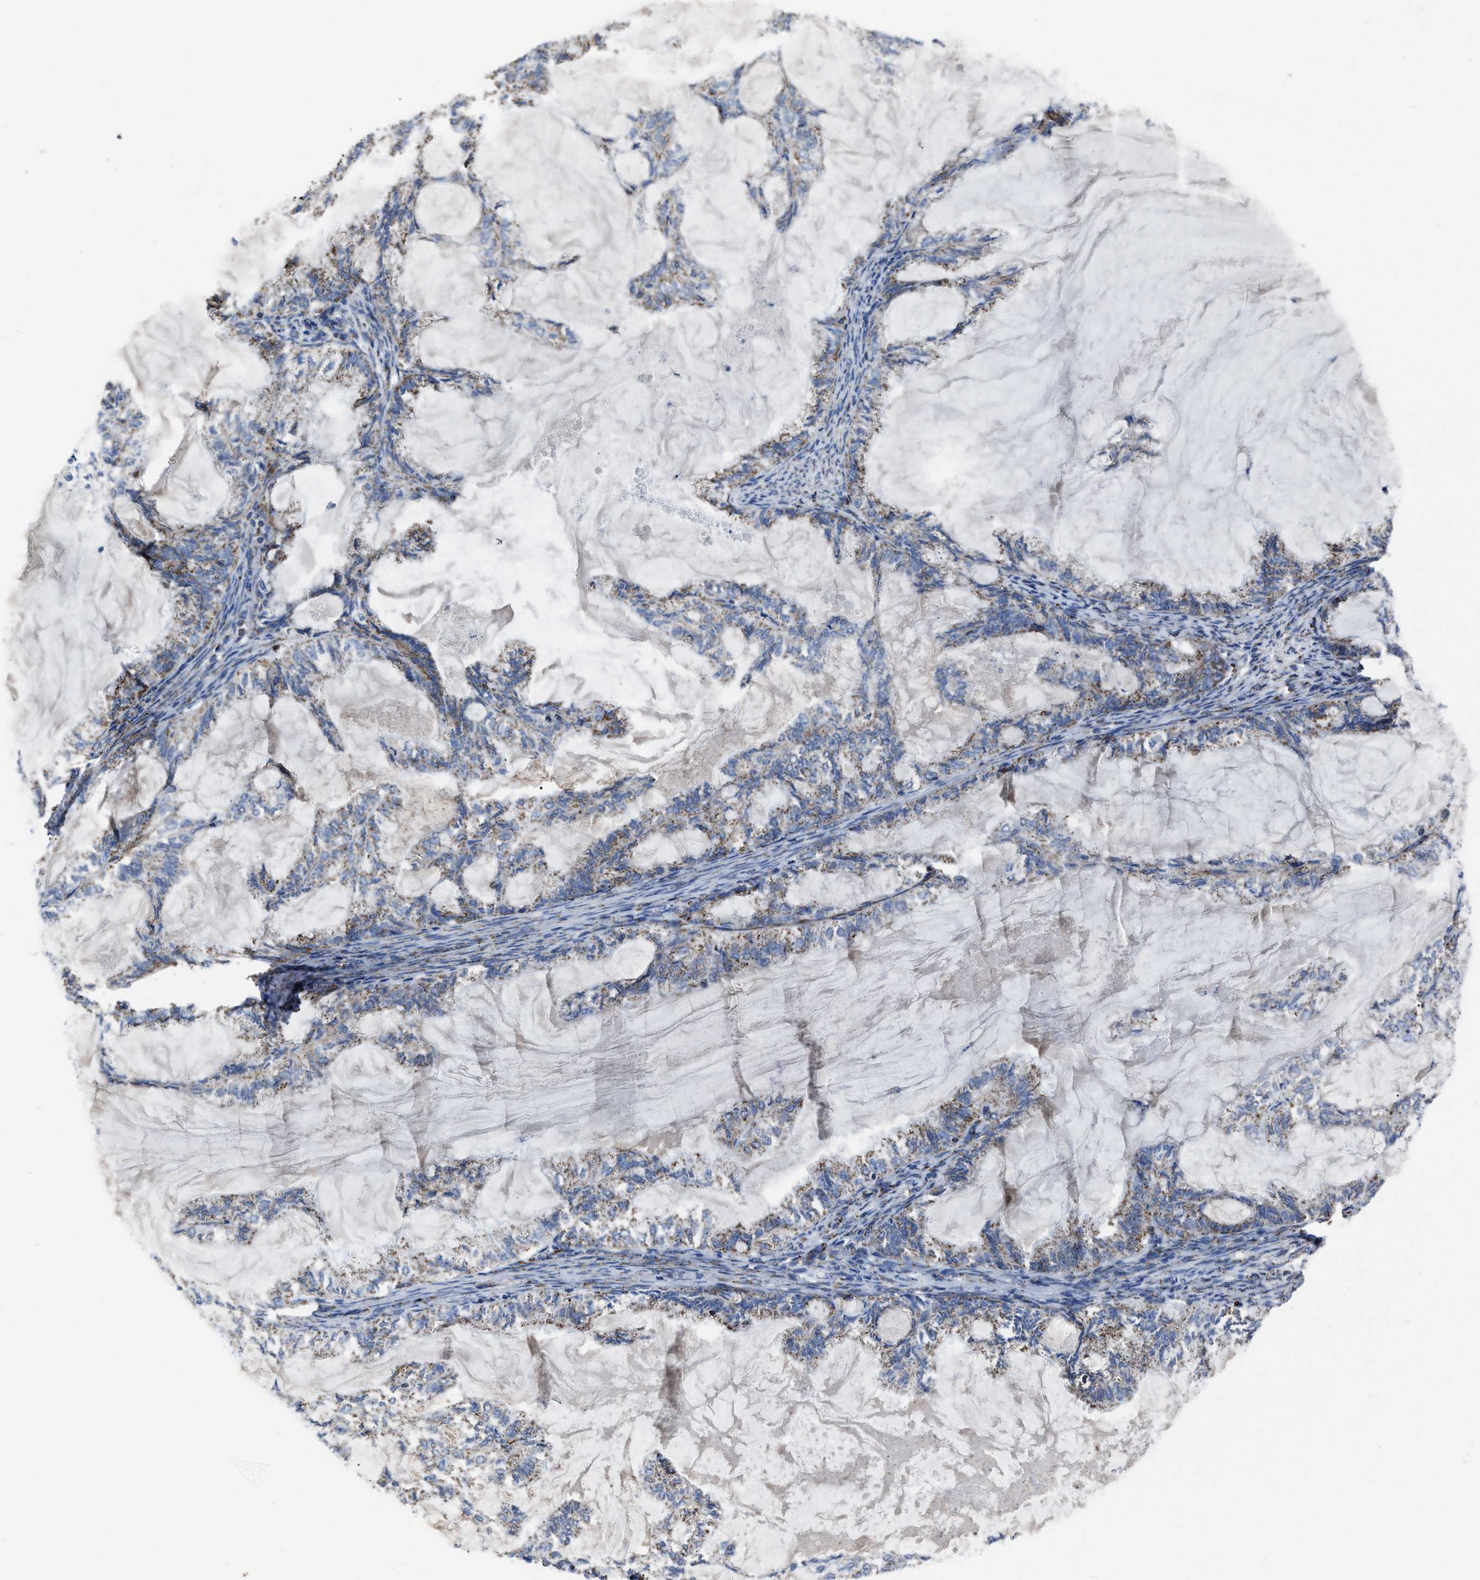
{"staining": {"intensity": "moderate", "quantity": ">75%", "location": "cytoplasmic/membranous"}, "tissue": "endometrial cancer", "cell_type": "Tumor cells", "image_type": "cancer", "snomed": [{"axis": "morphology", "description": "Adenocarcinoma, NOS"}, {"axis": "topography", "description": "Endometrium"}], "caption": "Tumor cells demonstrate medium levels of moderate cytoplasmic/membranous positivity in about >75% of cells in endometrial adenocarcinoma.", "gene": "NDUFV3", "patient": {"sex": "female", "age": 86}}